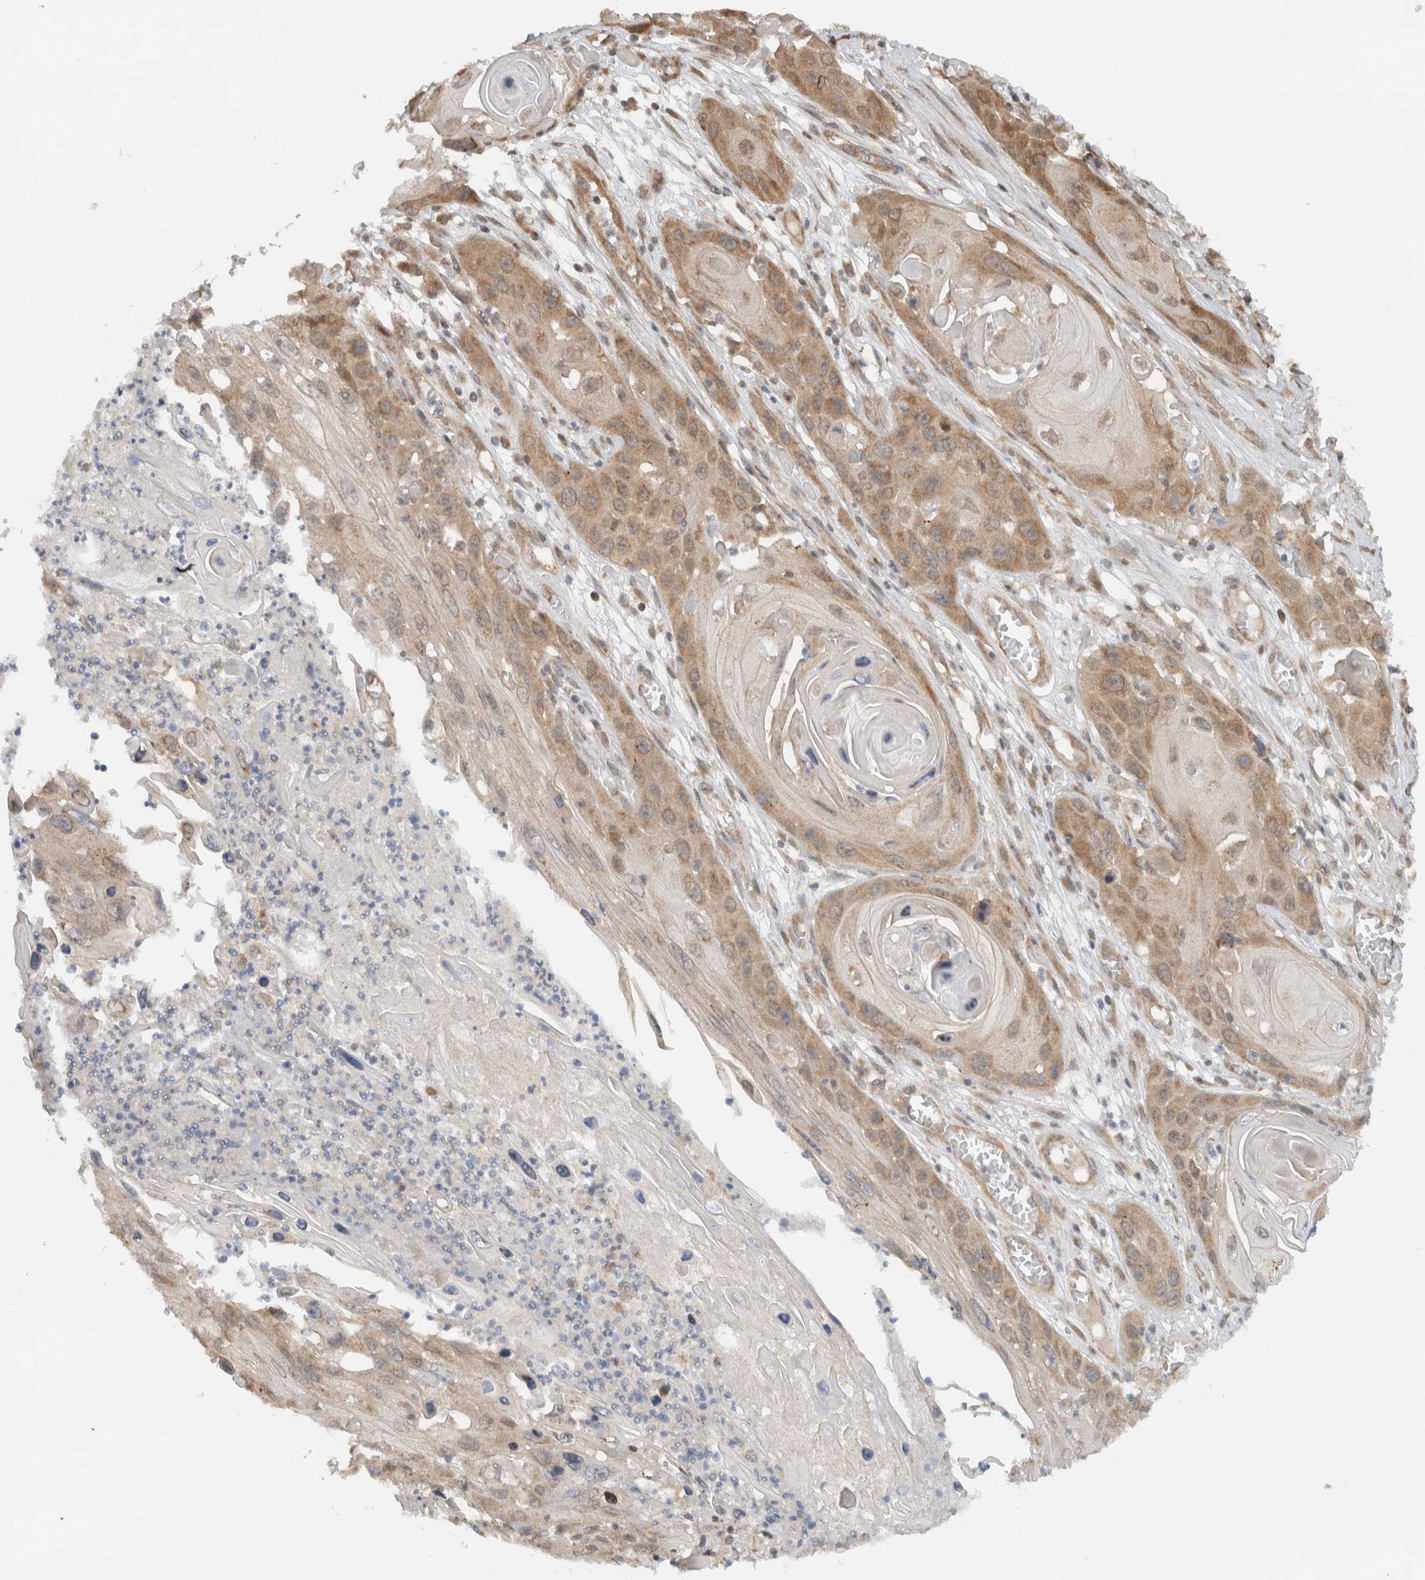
{"staining": {"intensity": "moderate", "quantity": "<25%", "location": "cytoplasmic/membranous"}, "tissue": "skin cancer", "cell_type": "Tumor cells", "image_type": "cancer", "snomed": [{"axis": "morphology", "description": "Squamous cell carcinoma, NOS"}, {"axis": "topography", "description": "Skin"}], "caption": "High-magnification brightfield microscopy of skin squamous cell carcinoma stained with DAB (brown) and counterstained with hematoxylin (blue). tumor cells exhibit moderate cytoplasmic/membranous positivity is seen in approximately<25% of cells.", "gene": "KLHL6", "patient": {"sex": "male", "age": 55}}